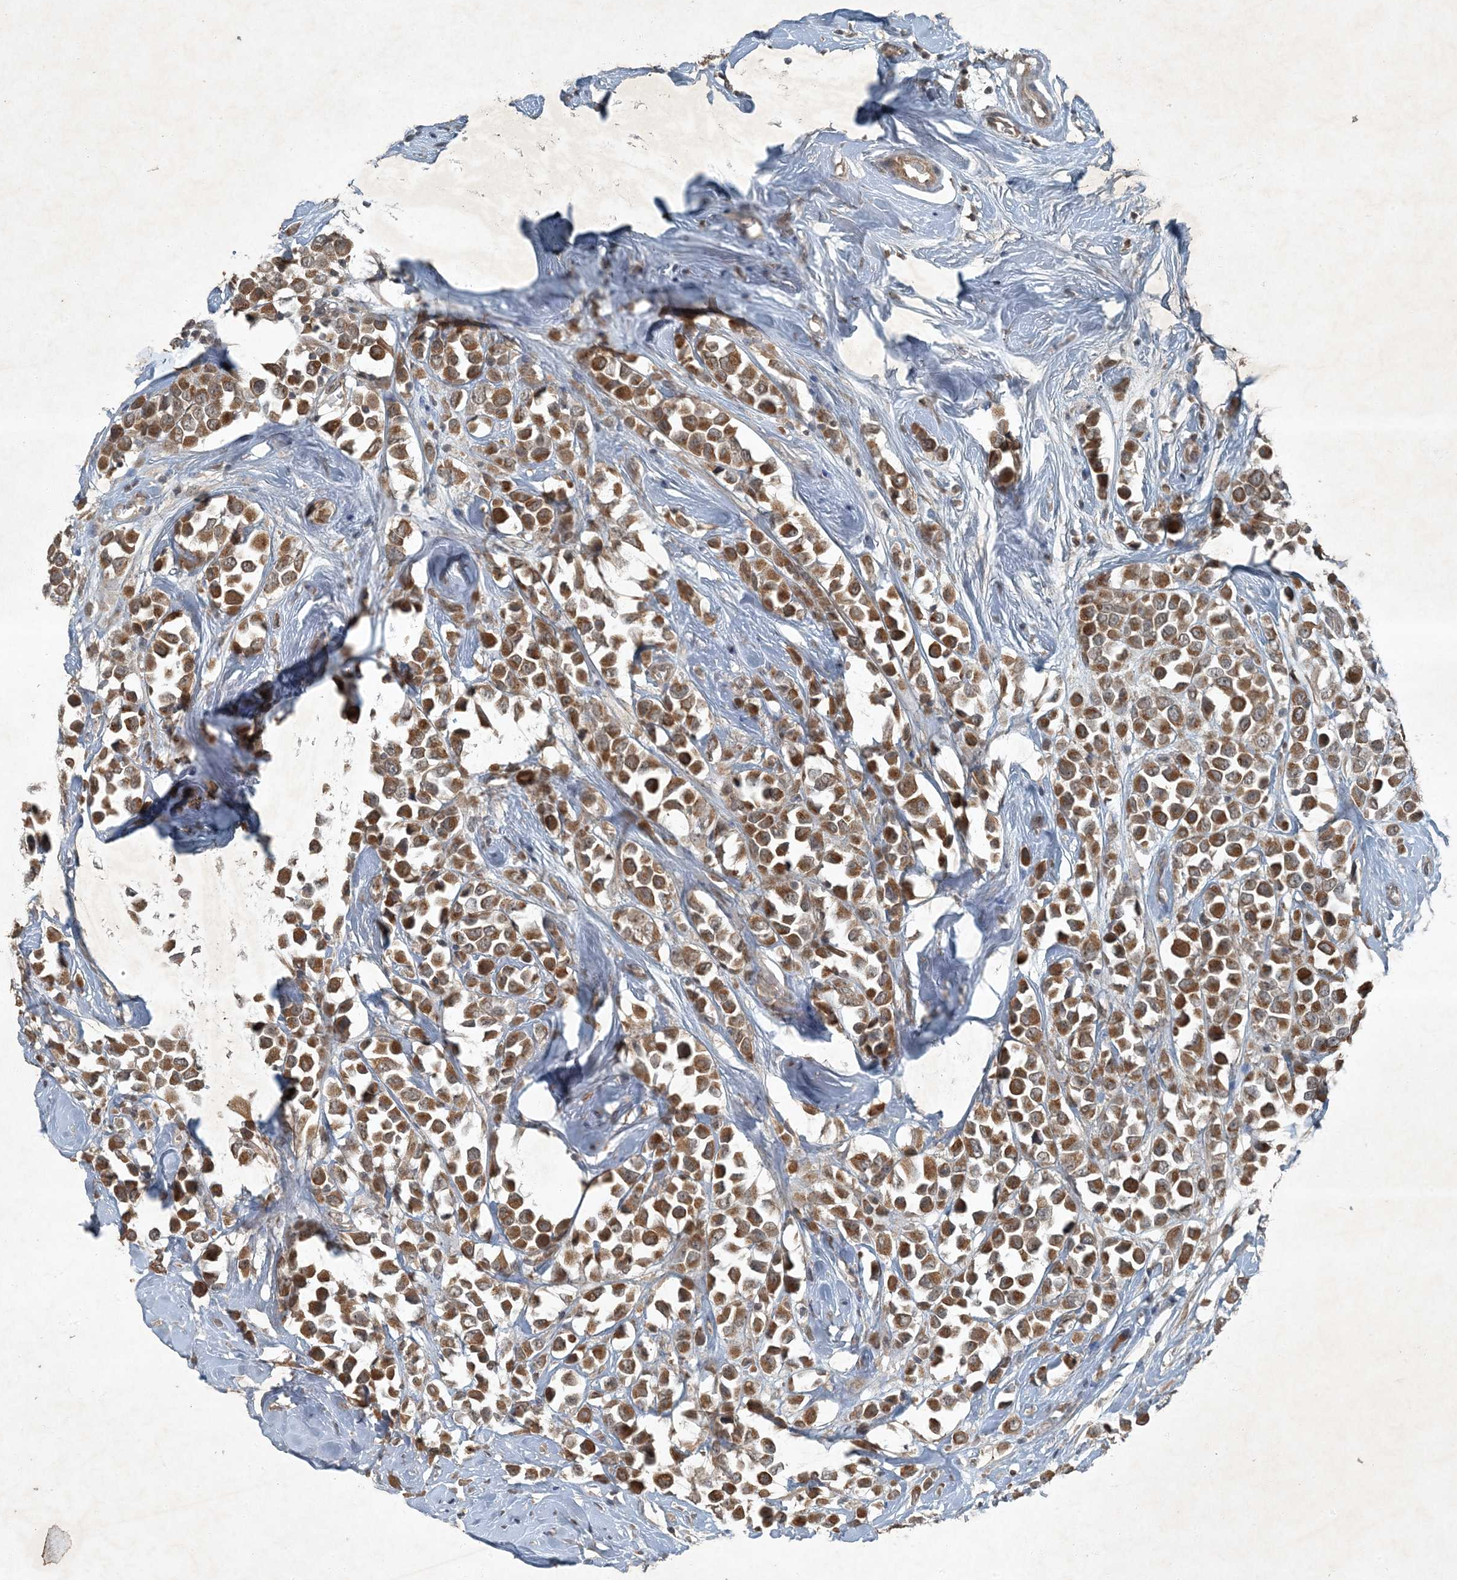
{"staining": {"intensity": "moderate", "quantity": ">75%", "location": "cytoplasmic/membranous"}, "tissue": "breast cancer", "cell_type": "Tumor cells", "image_type": "cancer", "snomed": [{"axis": "morphology", "description": "Duct carcinoma"}, {"axis": "topography", "description": "Breast"}], "caption": "This is an image of immunohistochemistry (IHC) staining of breast cancer, which shows moderate positivity in the cytoplasmic/membranous of tumor cells.", "gene": "MDN1", "patient": {"sex": "female", "age": 61}}